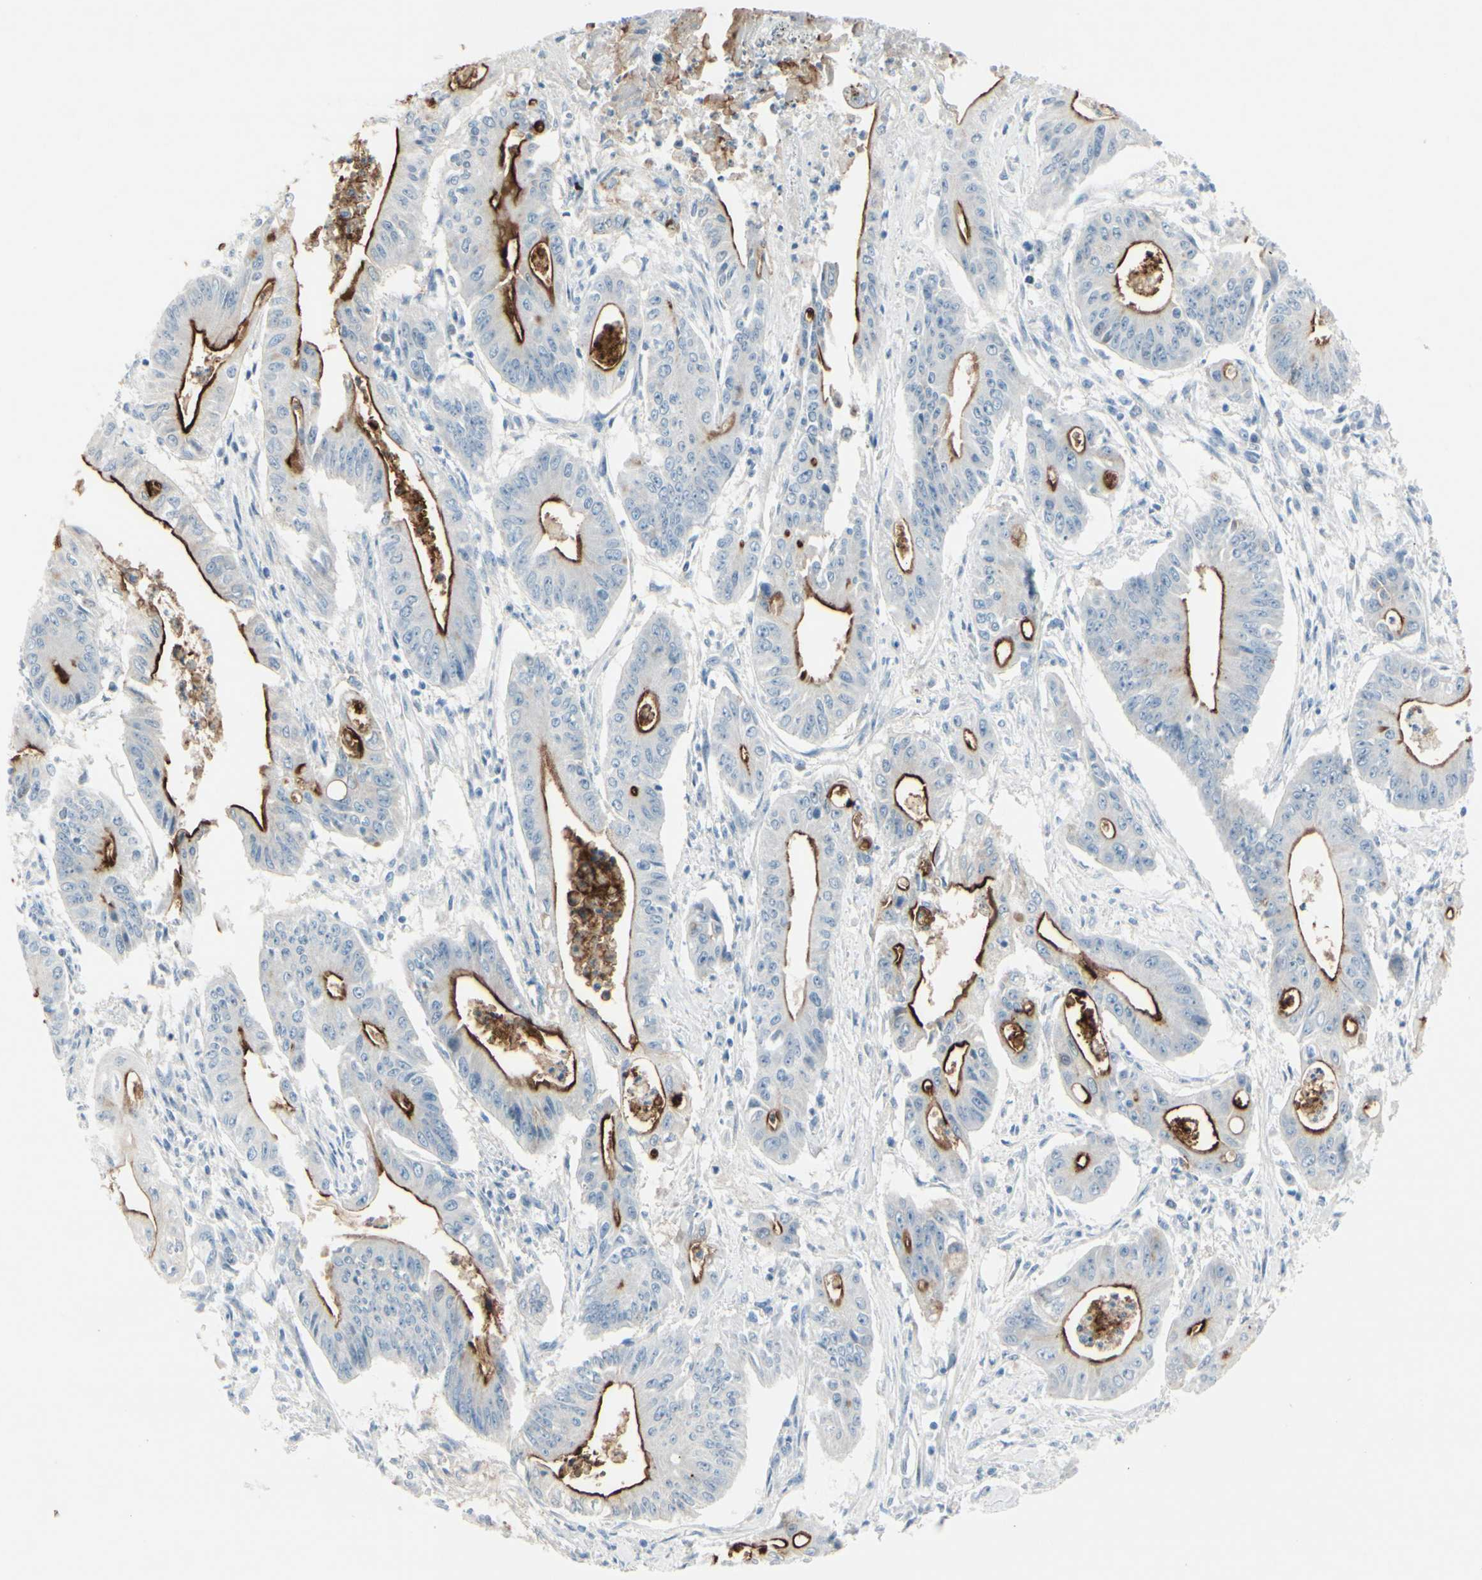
{"staining": {"intensity": "strong", "quantity": "25%-75%", "location": "cytoplasmic/membranous"}, "tissue": "pancreatic cancer", "cell_type": "Tumor cells", "image_type": "cancer", "snomed": [{"axis": "morphology", "description": "Normal tissue, NOS"}, {"axis": "topography", "description": "Lymph node"}], "caption": "This is a micrograph of immunohistochemistry staining of pancreatic cancer, which shows strong positivity in the cytoplasmic/membranous of tumor cells.", "gene": "CDHR5", "patient": {"sex": "male", "age": 62}}